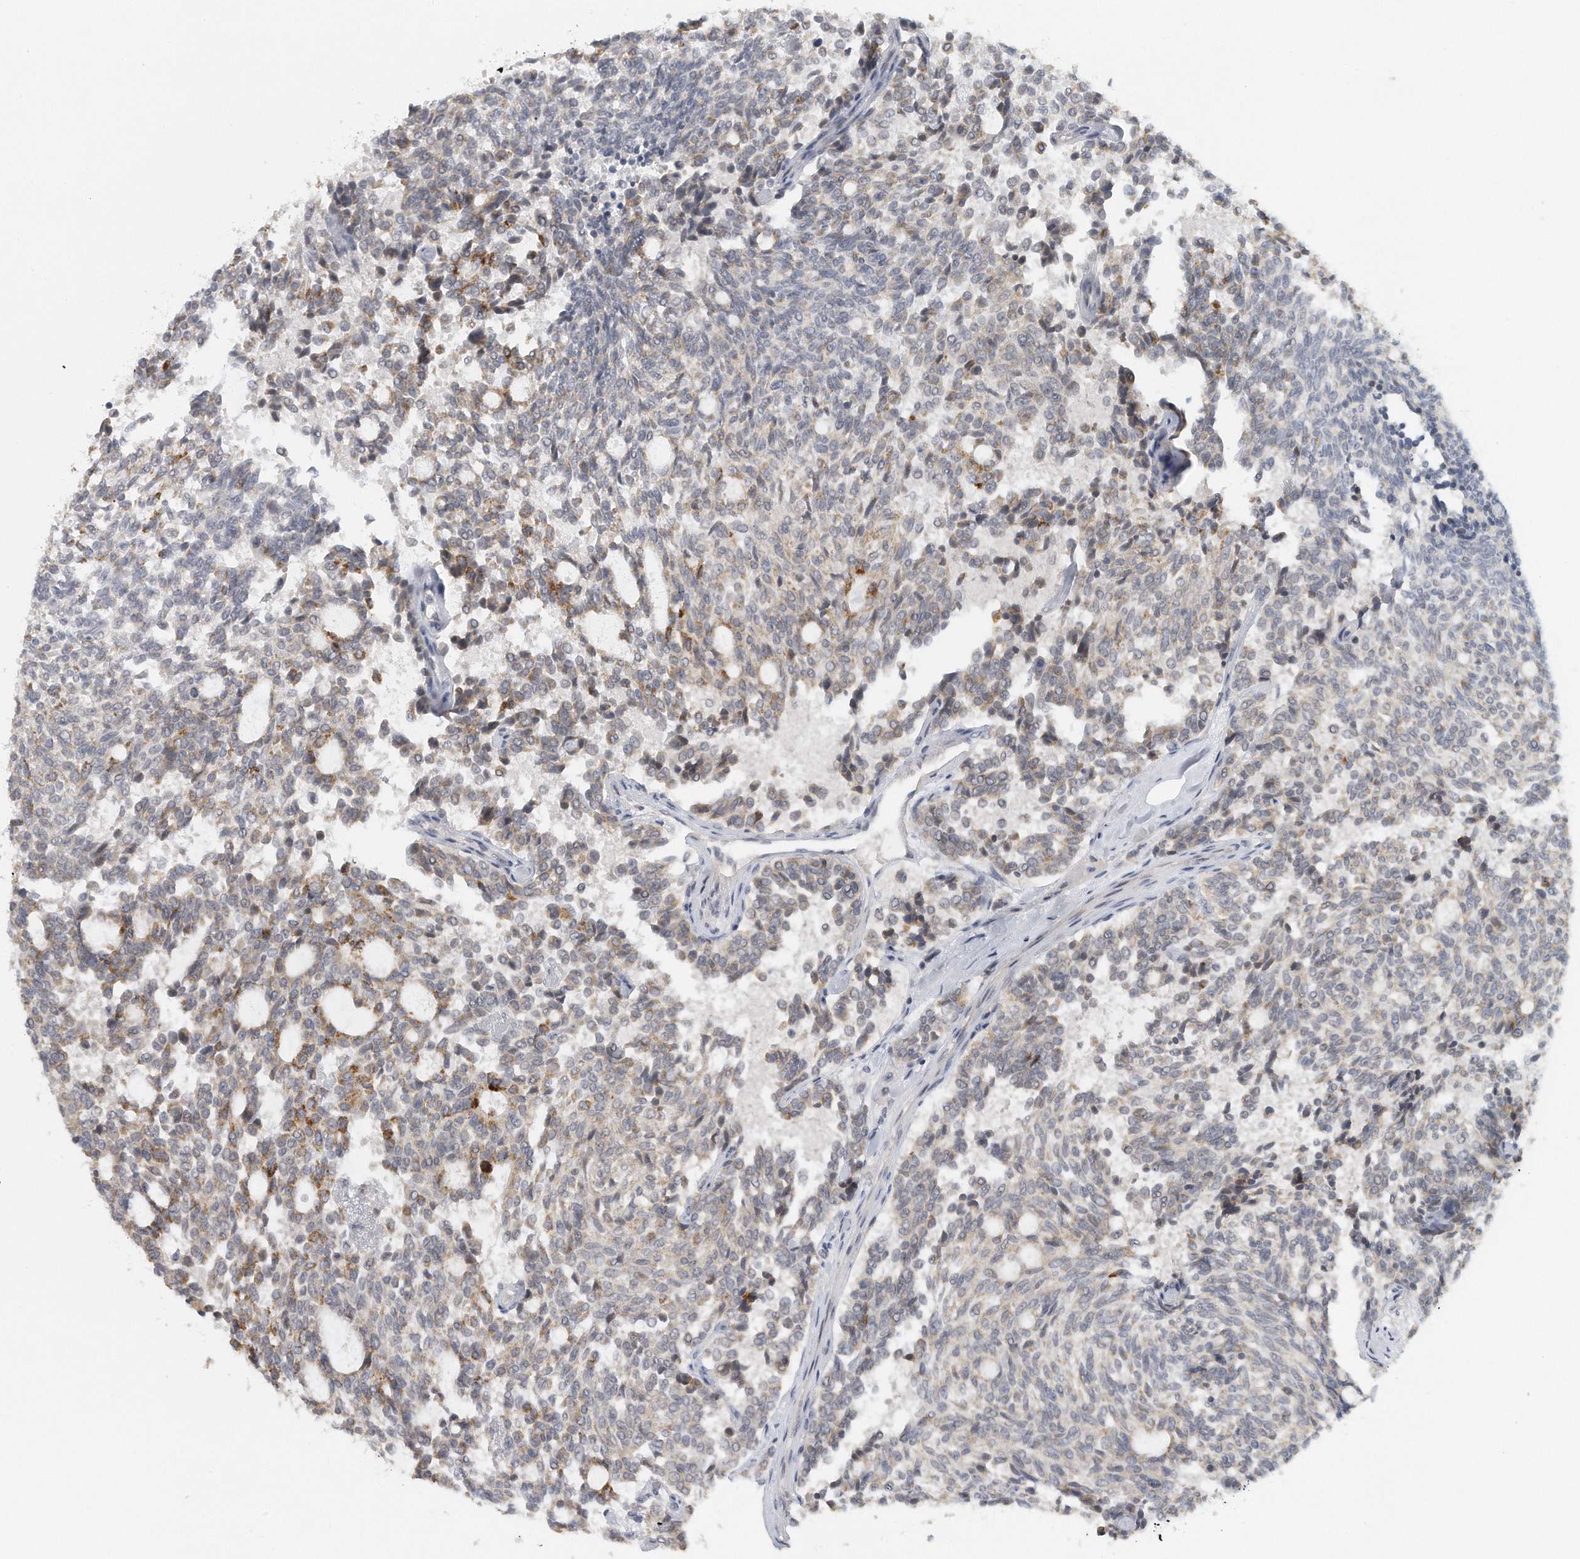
{"staining": {"intensity": "moderate", "quantity": "<25%", "location": "cytoplasmic/membranous"}, "tissue": "carcinoid", "cell_type": "Tumor cells", "image_type": "cancer", "snomed": [{"axis": "morphology", "description": "Carcinoid, malignant, NOS"}, {"axis": "topography", "description": "Pancreas"}], "caption": "A micrograph showing moderate cytoplasmic/membranous positivity in approximately <25% of tumor cells in carcinoid, as visualized by brown immunohistochemical staining.", "gene": "DDX43", "patient": {"sex": "female", "age": 54}}